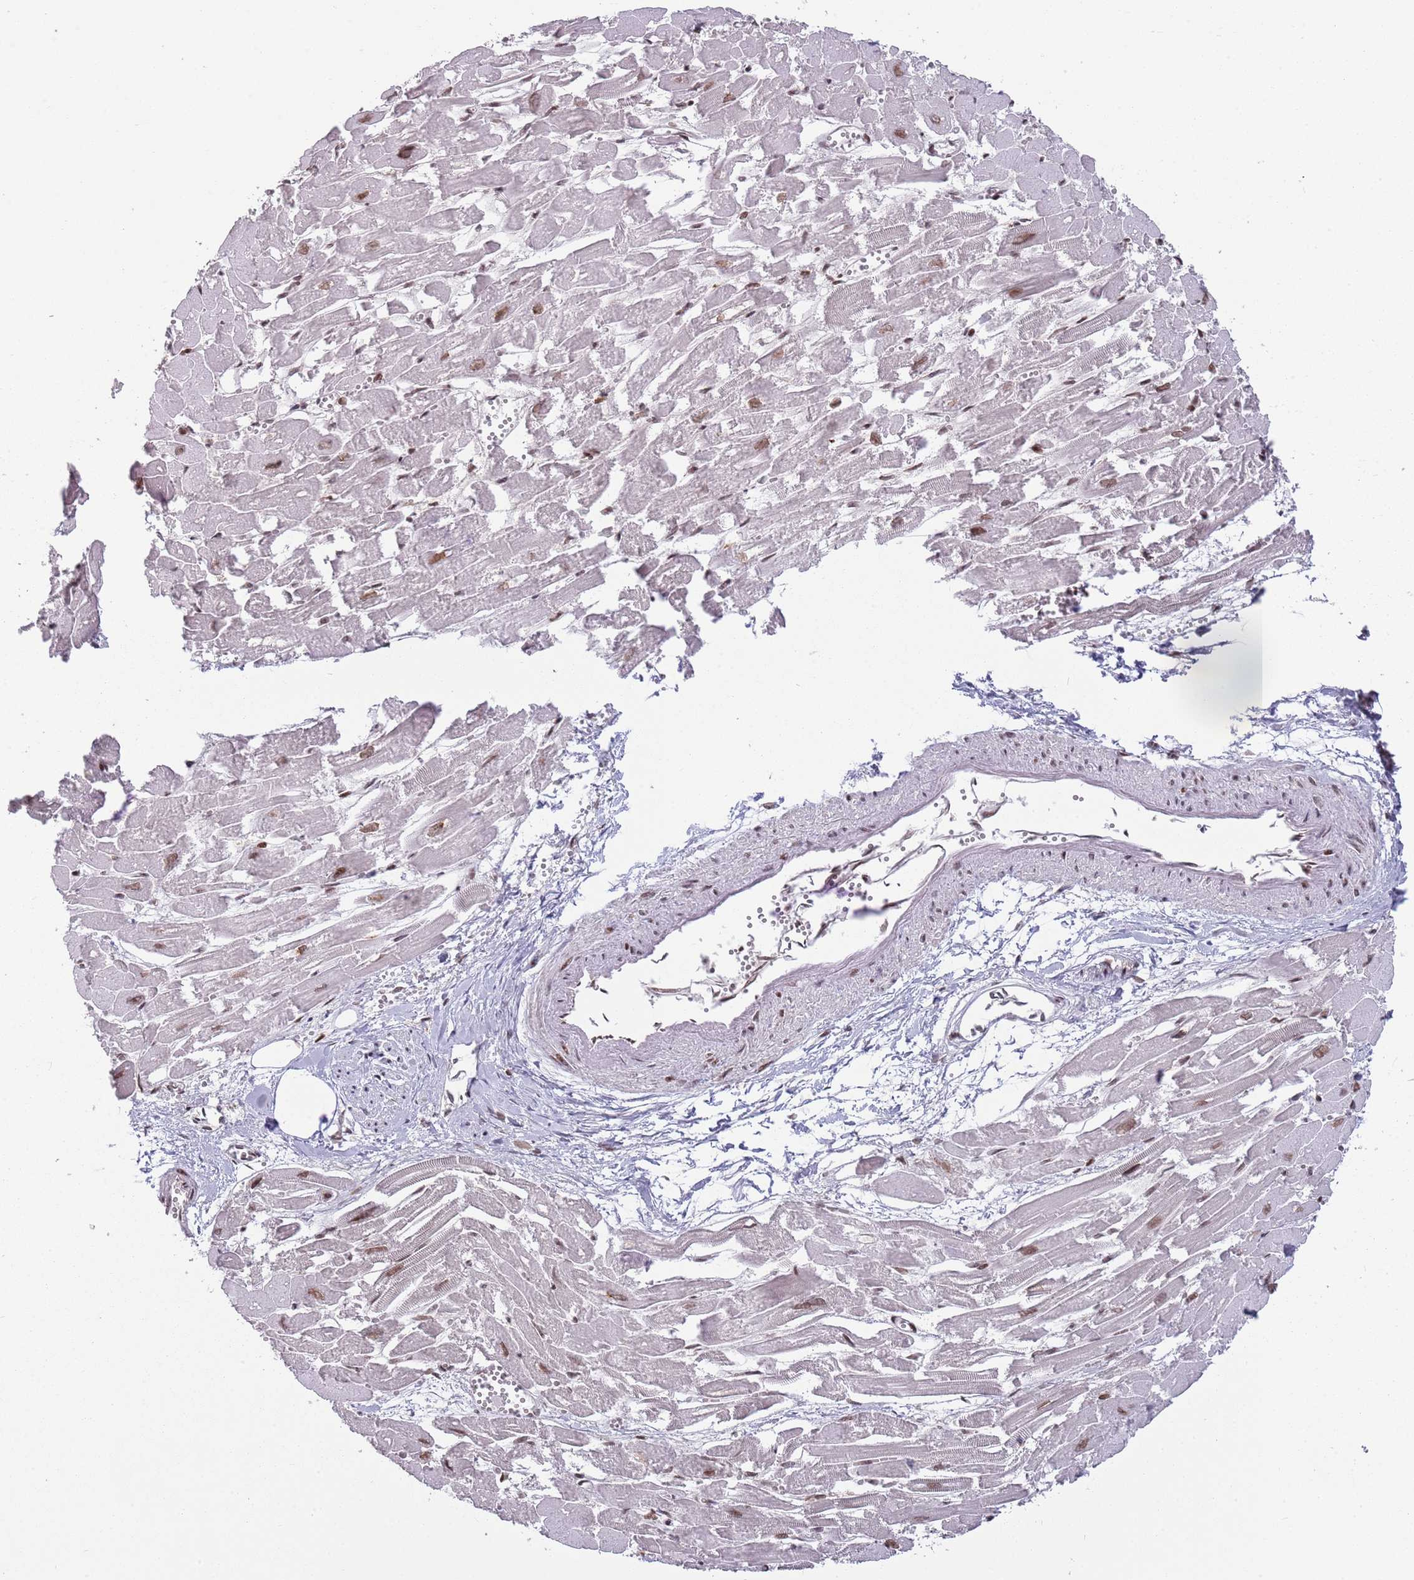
{"staining": {"intensity": "moderate", "quantity": "25%-75%", "location": "nuclear"}, "tissue": "heart muscle", "cell_type": "Cardiomyocytes", "image_type": "normal", "snomed": [{"axis": "morphology", "description": "Normal tissue, NOS"}, {"axis": "topography", "description": "Heart"}], "caption": "Immunohistochemistry (DAB (3,3'-diaminobenzidine)) staining of unremarkable heart muscle exhibits moderate nuclear protein positivity in approximately 25%-75% of cardiomyocytes.", "gene": "SH3RF3", "patient": {"sex": "male", "age": 54}}